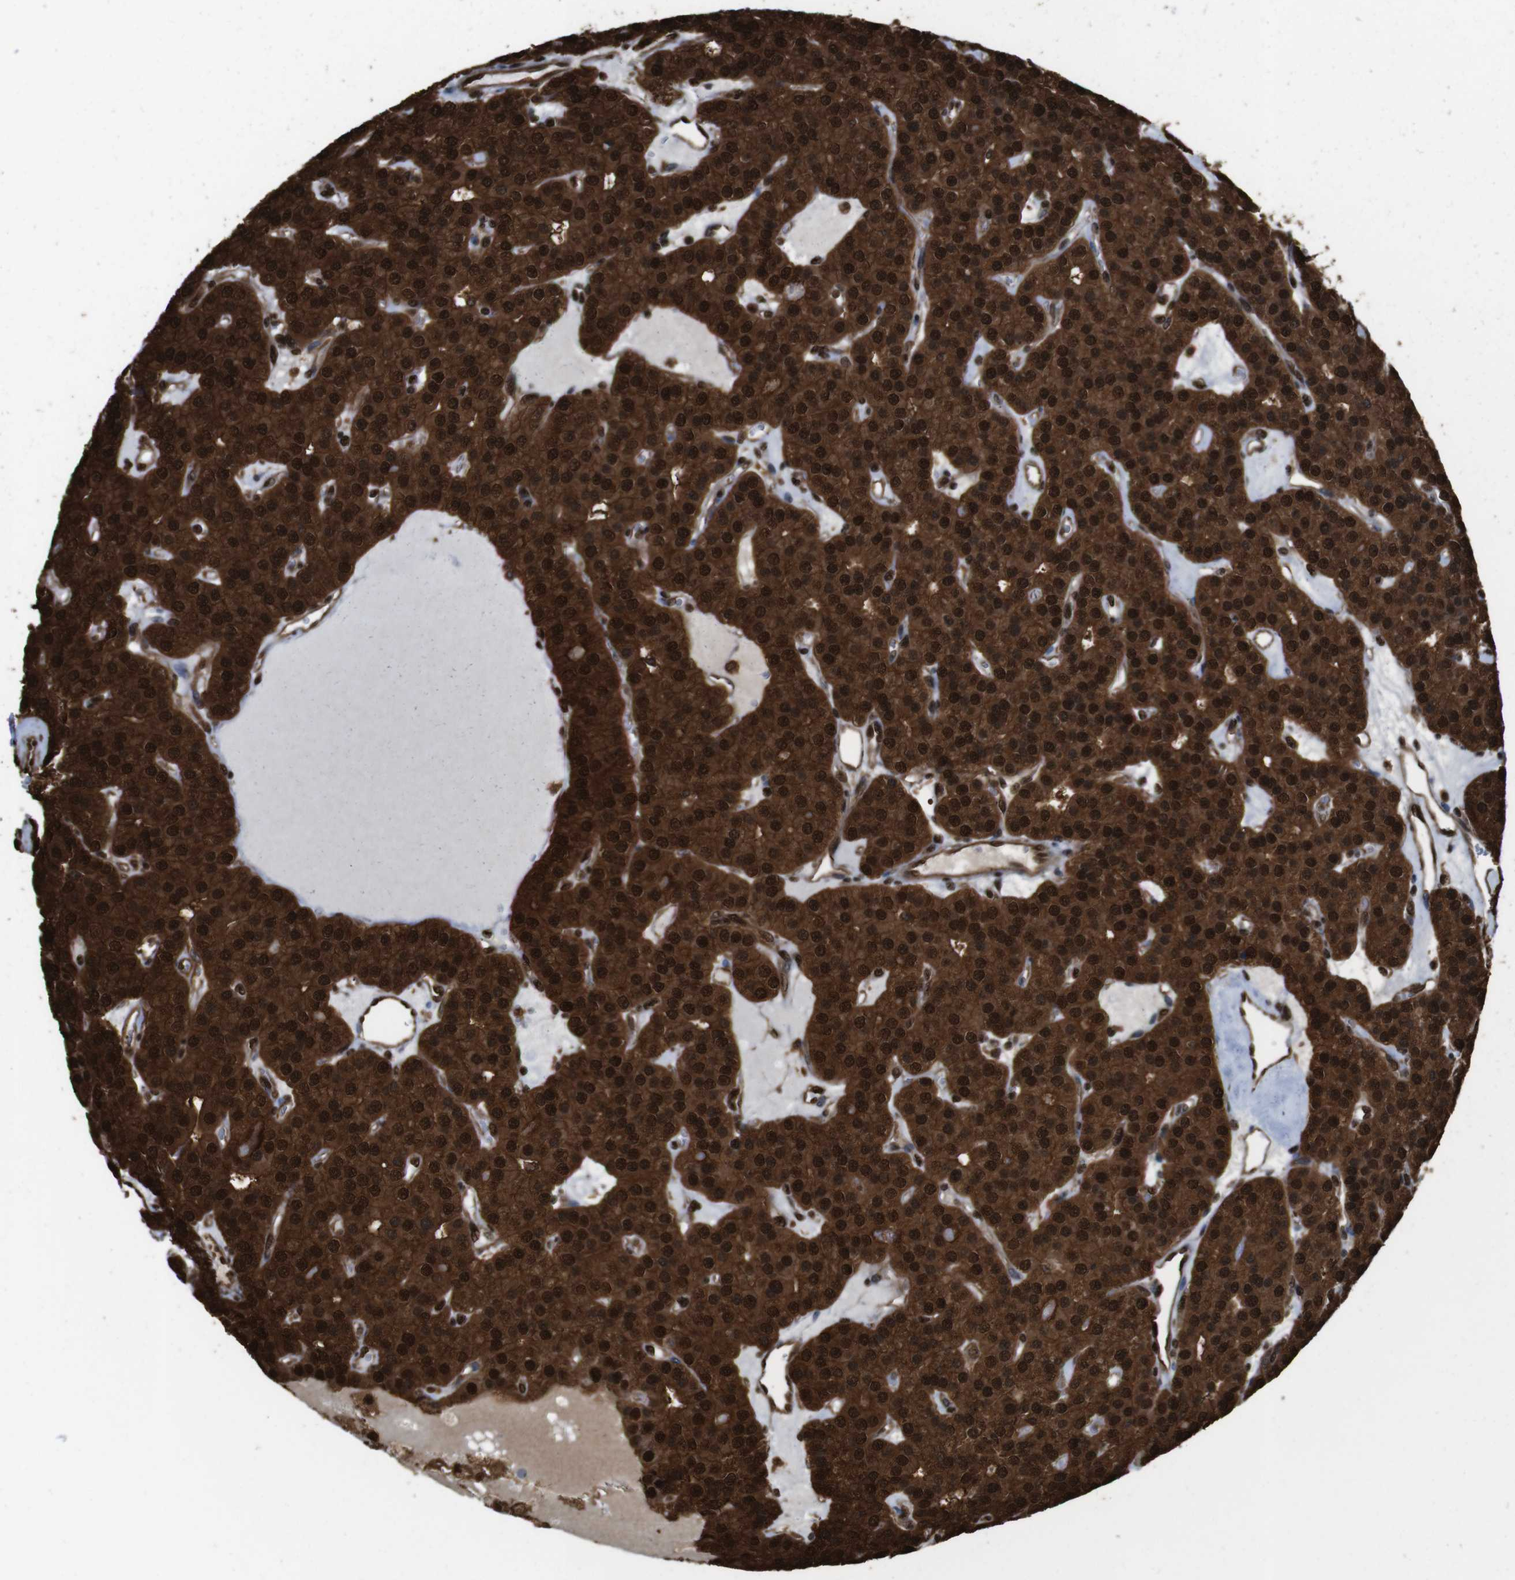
{"staining": {"intensity": "strong", "quantity": ">75%", "location": "cytoplasmic/membranous,nuclear"}, "tissue": "parathyroid gland", "cell_type": "Glandular cells", "image_type": "normal", "snomed": [{"axis": "morphology", "description": "Normal tissue, NOS"}, {"axis": "morphology", "description": "Adenoma, NOS"}, {"axis": "topography", "description": "Parathyroid gland"}], "caption": "An image of human parathyroid gland stained for a protein shows strong cytoplasmic/membranous,nuclear brown staining in glandular cells. (DAB (3,3'-diaminobenzidine) IHC with brightfield microscopy, high magnification).", "gene": "VCP", "patient": {"sex": "female", "age": 86}}